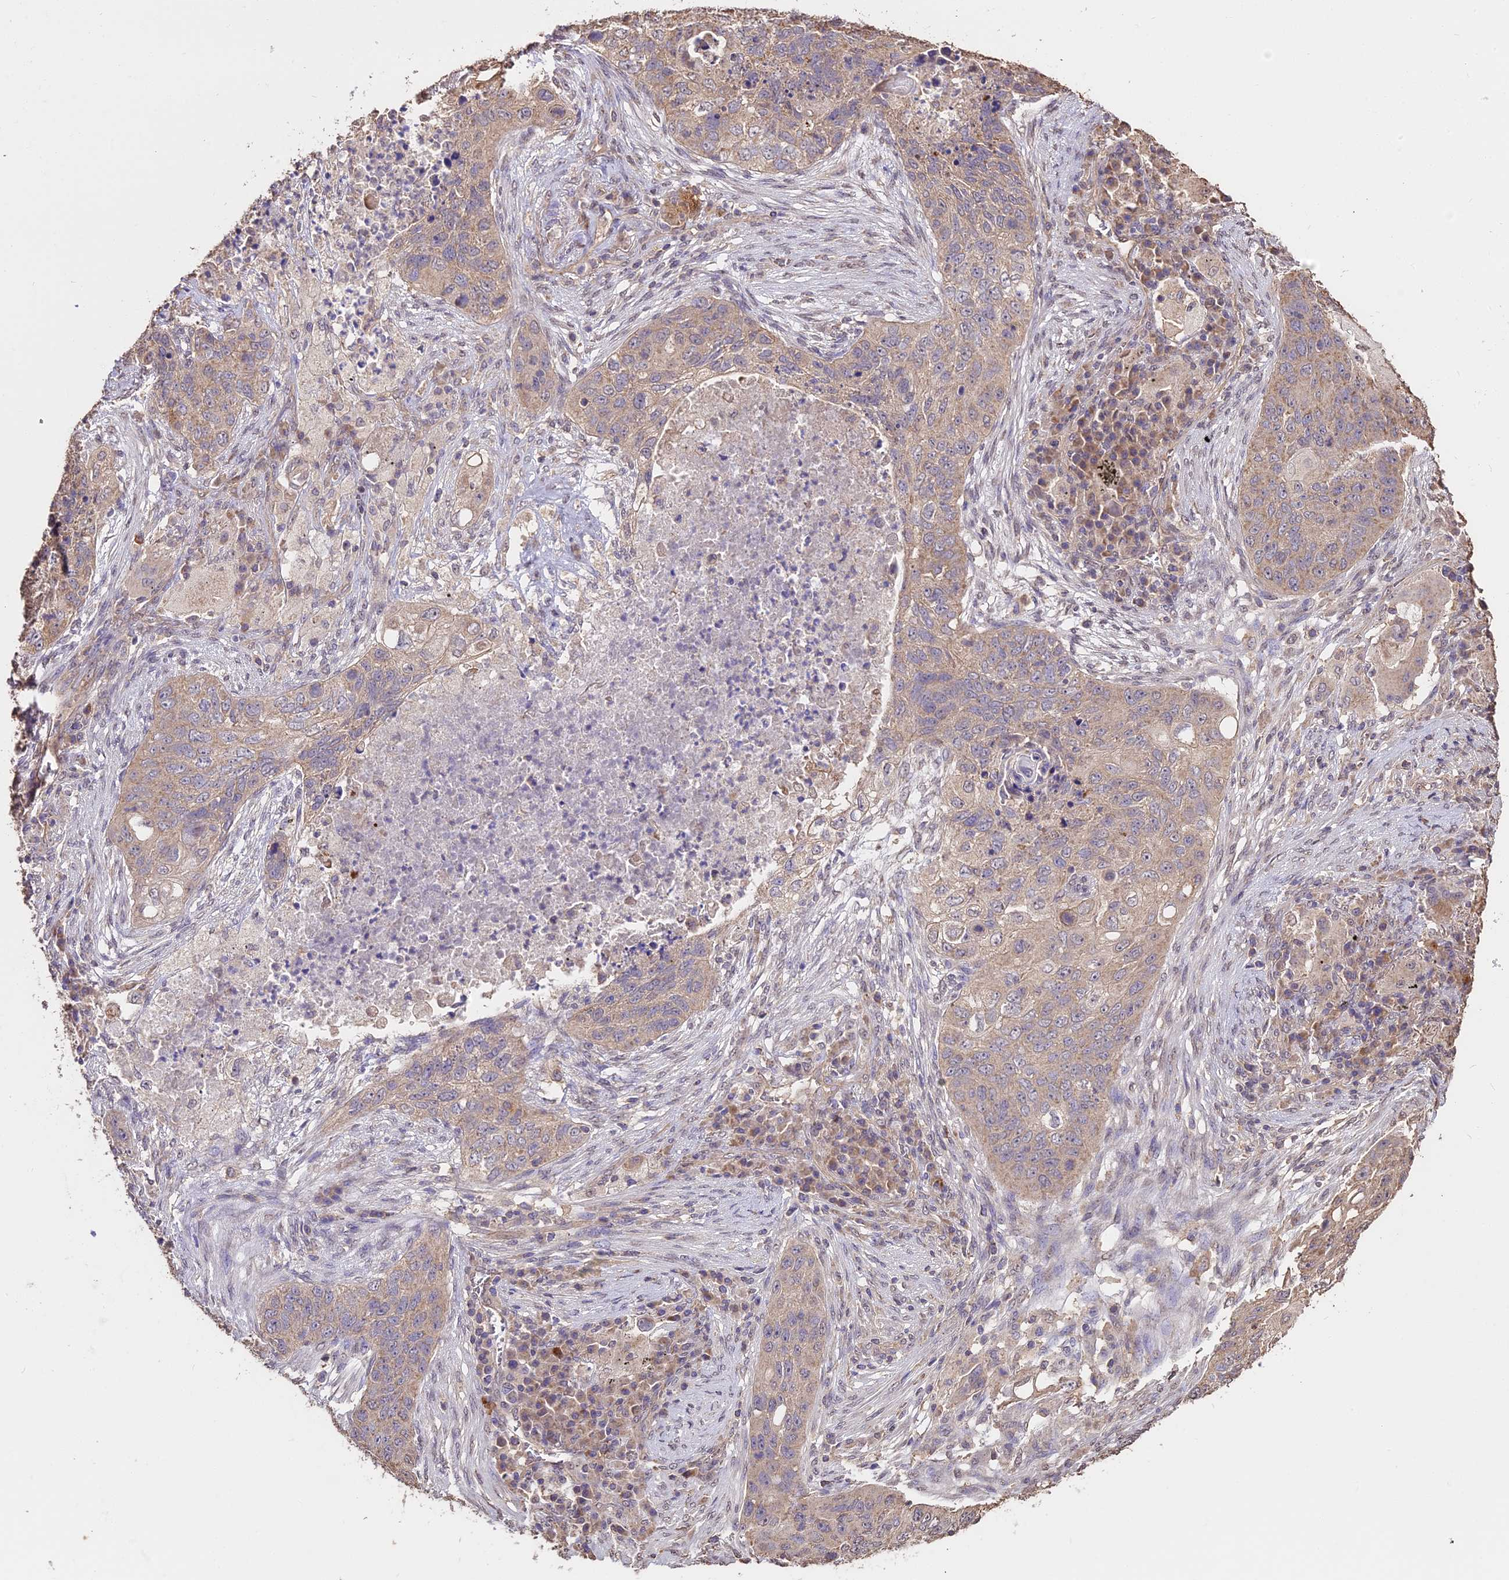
{"staining": {"intensity": "weak", "quantity": "25%-75%", "location": "cytoplasmic/membranous"}, "tissue": "lung cancer", "cell_type": "Tumor cells", "image_type": "cancer", "snomed": [{"axis": "morphology", "description": "Squamous cell carcinoma, NOS"}, {"axis": "topography", "description": "Lung"}], "caption": "Lung cancer (squamous cell carcinoma) tissue reveals weak cytoplasmic/membranous expression in approximately 25%-75% of tumor cells, visualized by immunohistochemistry.", "gene": "METTL13", "patient": {"sex": "female", "age": 63}}